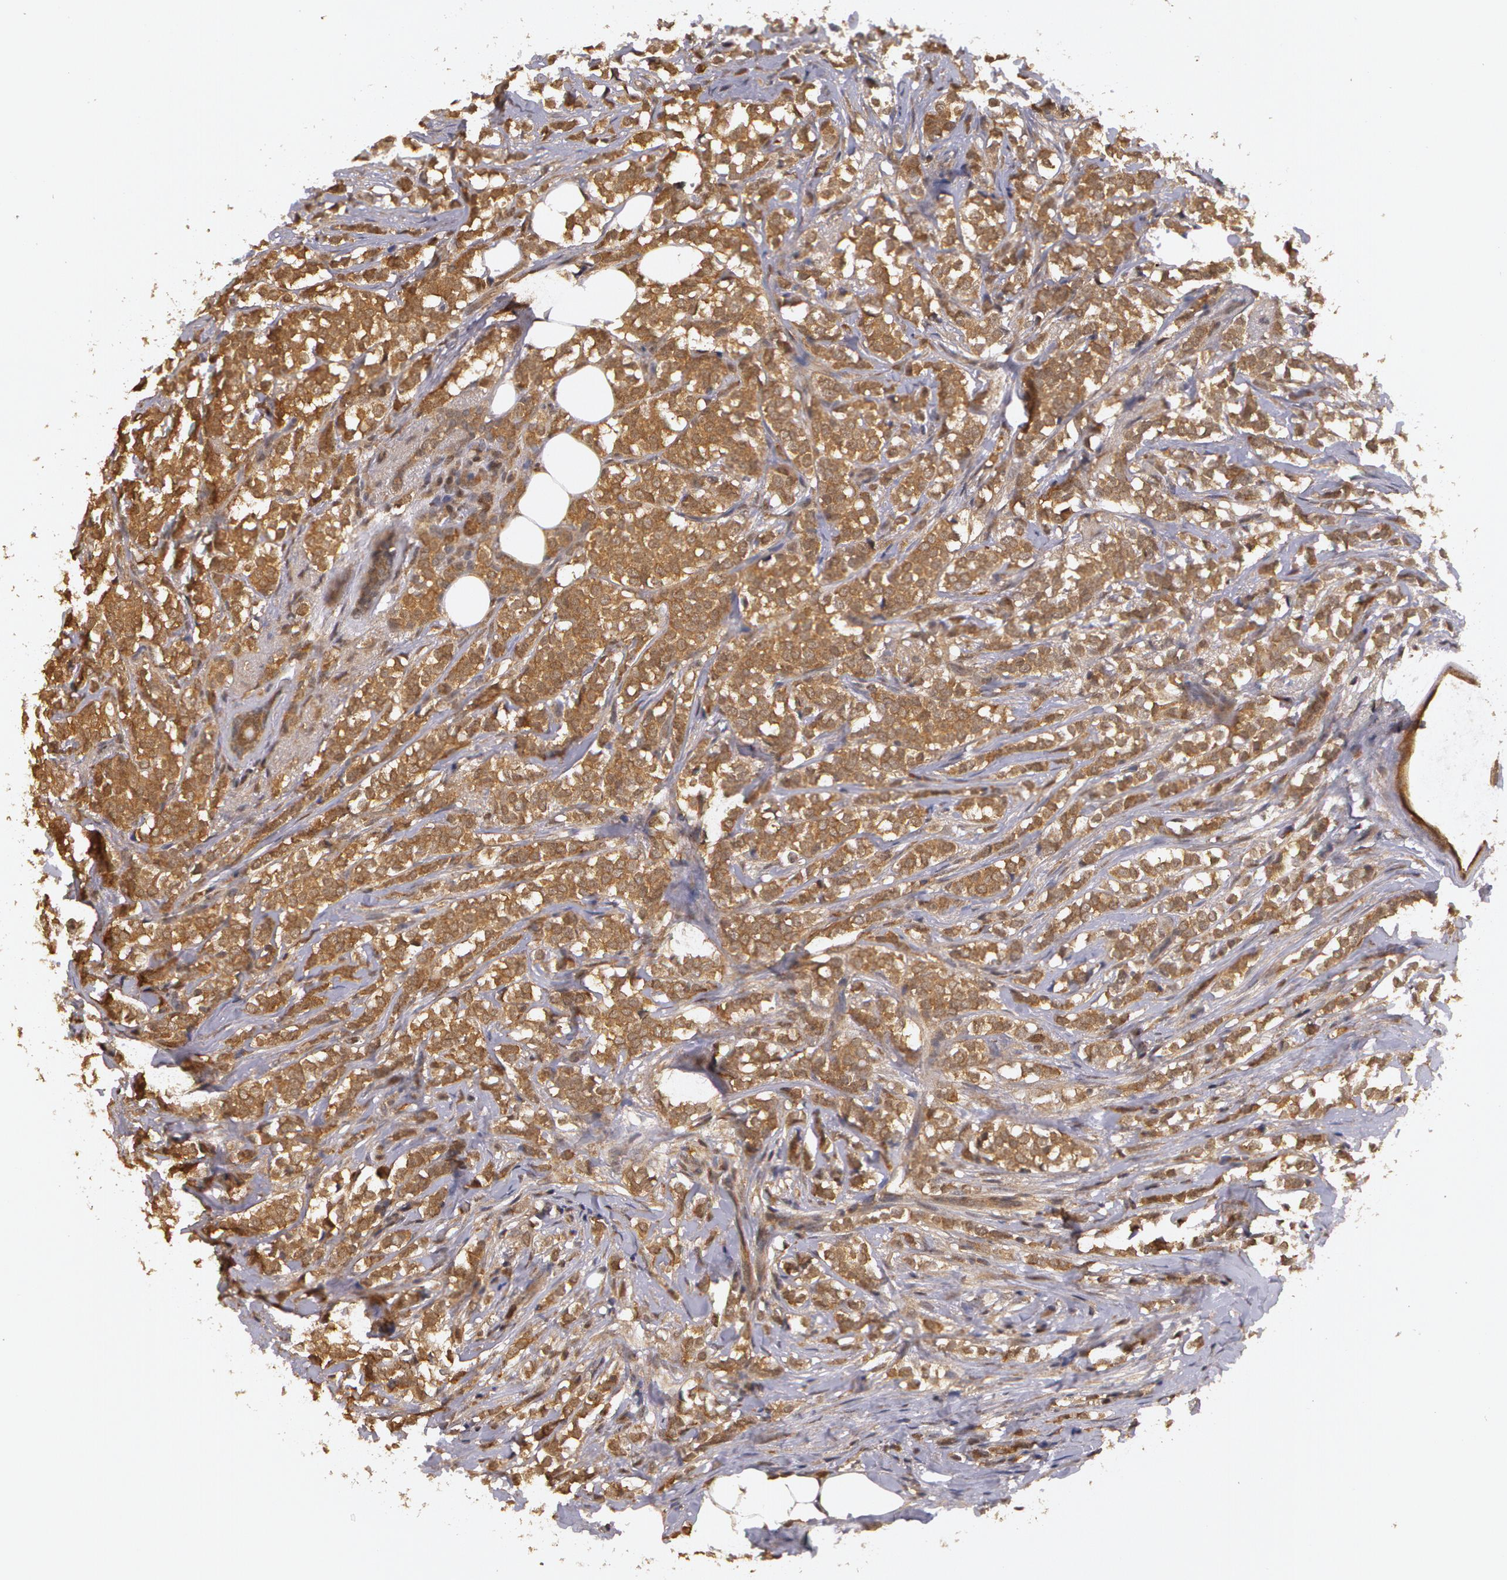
{"staining": {"intensity": "weak", "quantity": ">75%", "location": "cytoplasmic/membranous"}, "tissue": "breast cancer", "cell_type": "Tumor cells", "image_type": "cancer", "snomed": [{"axis": "morphology", "description": "Lobular carcinoma"}, {"axis": "topography", "description": "Breast"}], "caption": "Immunohistochemistry (IHC) of human lobular carcinoma (breast) demonstrates low levels of weak cytoplasmic/membranous staining in about >75% of tumor cells.", "gene": "AHSA1", "patient": {"sex": "female", "age": 56}}